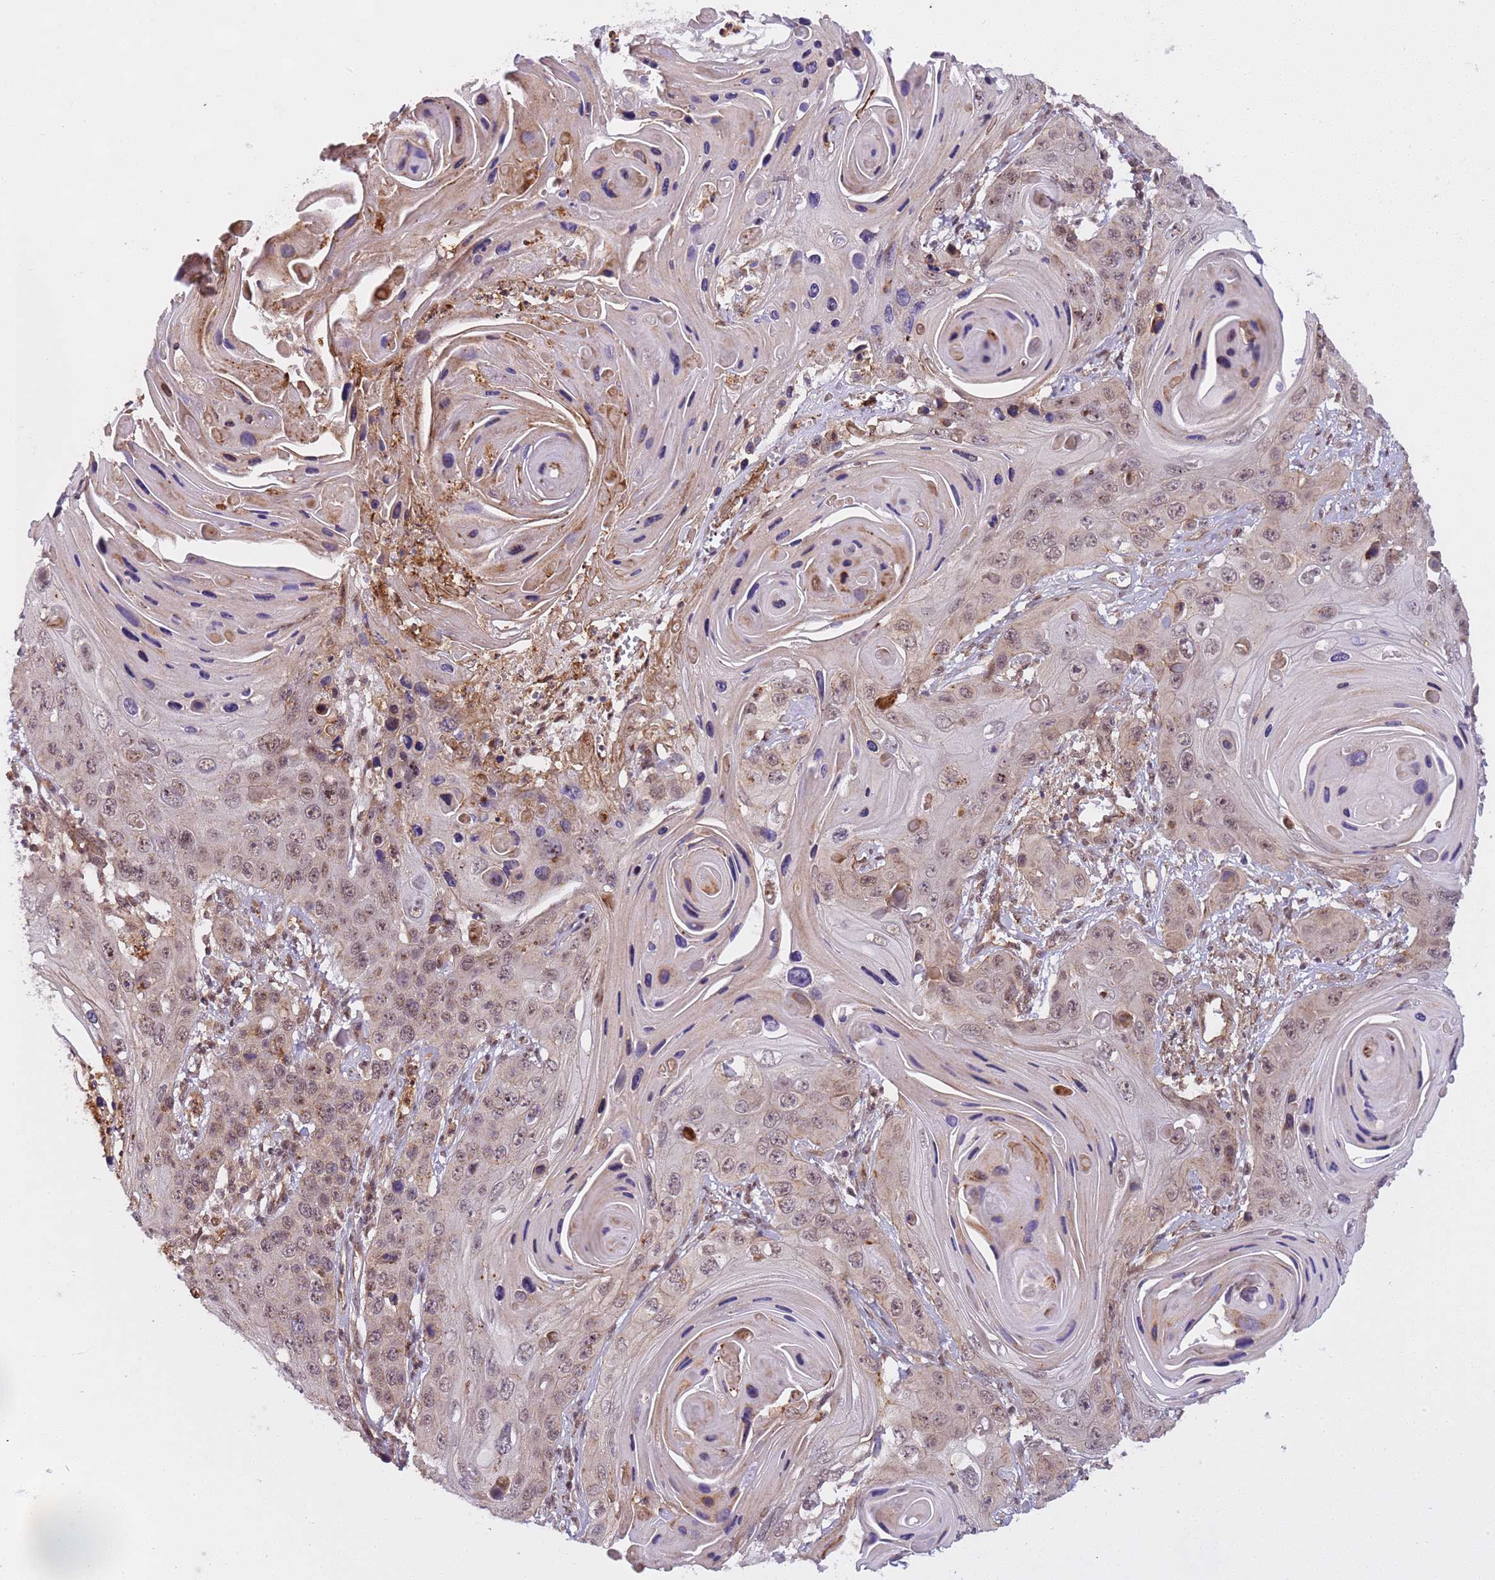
{"staining": {"intensity": "weak", "quantity": "25%-75%", "location": "nuclear"}, "tissue": "skin cancer", "cell_type": "Tumor cells", "image_type": "cancer", "snomed": [{"axis": "morphology", "description": "Squamous cell carcinoma, NOS"}, {"axis": "topography", "description": "Skin"}], "caption": "Tumor cells reveal low levels of weak nuclear expression in approximately 25%-75% of cells in human squamous cell carcinoma (skin).", "gene": "EMC2", "patient": {"sex": "male", "age": 55}}